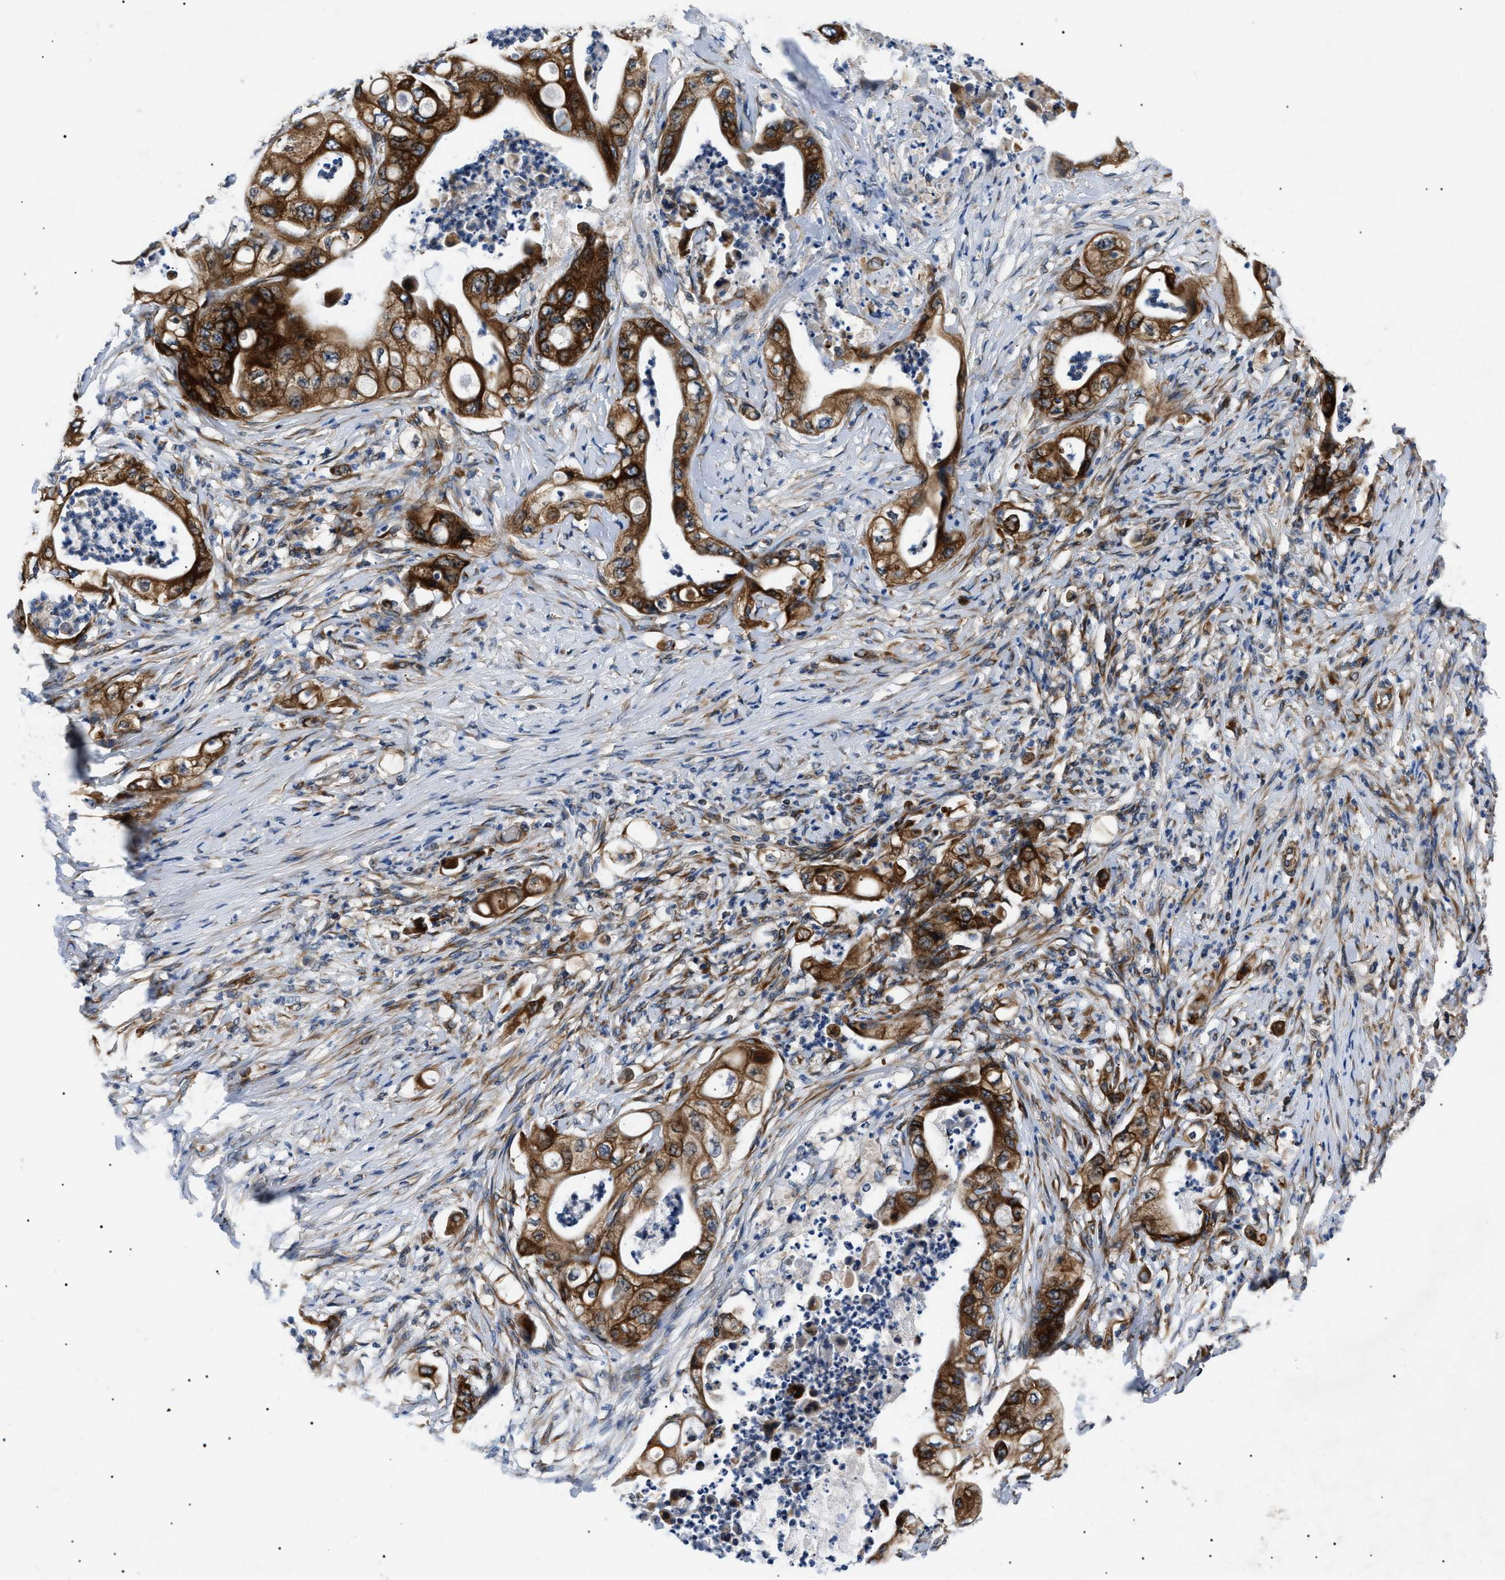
{"staining": {"intensity": "strong", "quantity": ">75%", "location": "cytoplasmic/membranous"}, "tissue": "stomach cancer", "cell_type": "Tumor cells", "image_type": "cancer", "snomed": [{"axis": "morphology", "description": "Adenocarcinoma, NOS"}, {"axis": "topography", "description": "Stomach"}], "caption": "Immunohistochemical staining of stomach cancer exhibits strong cytoplasmic/membranous protein positivity in approximately >75% of tumor cells. The staining is performed using DAB (3,3'-diaminobenzidine) brown chromogen to label protein expression. The nuclei are counter-stained blue using hematoxylin.", "gene": "DERL1", "patient": {"sex": "female", "age": 73}}